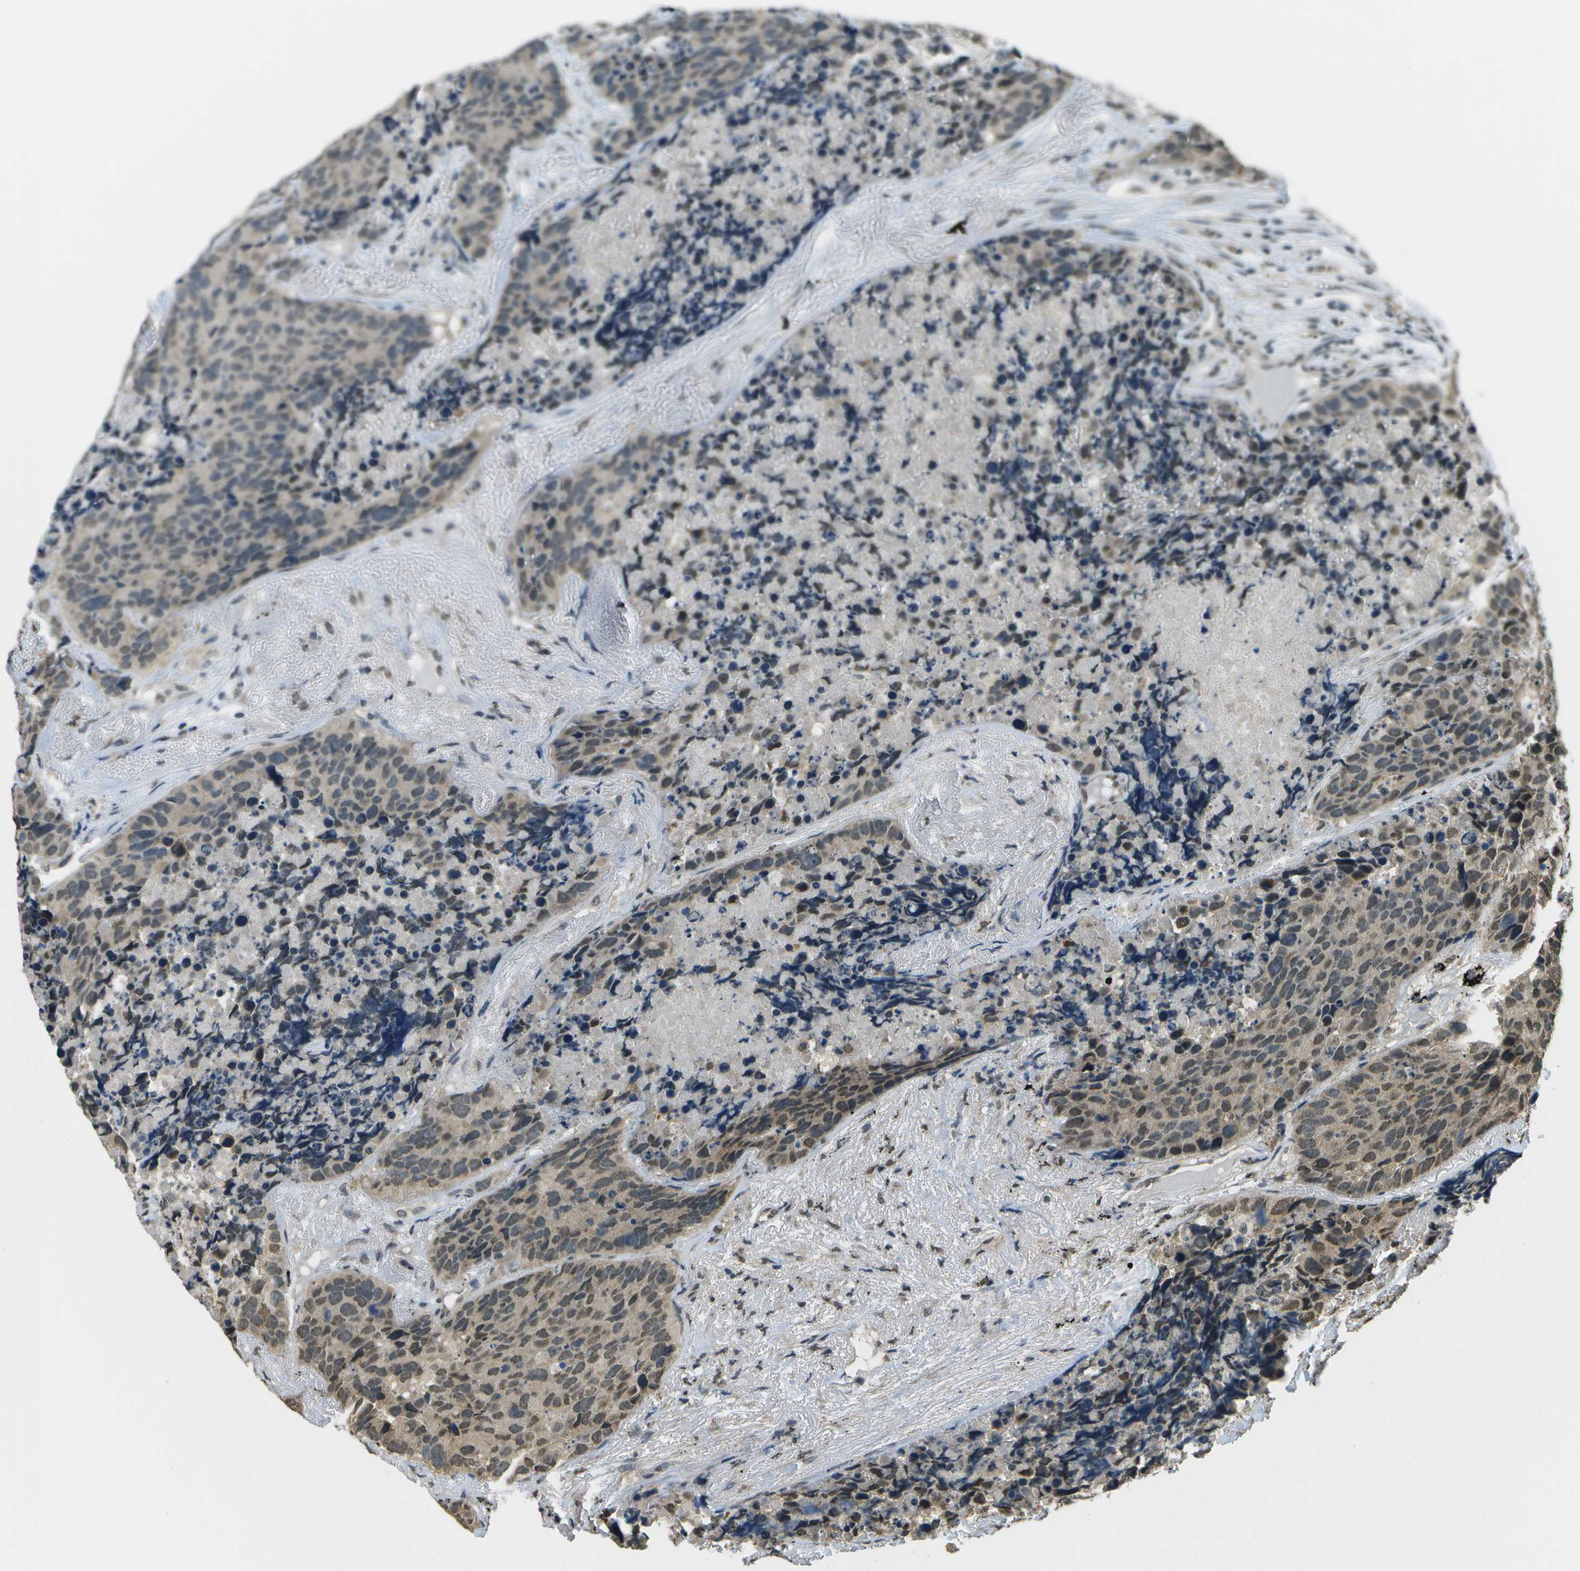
{"staining": {"intensity": "weak", "quantity": ">75%", "location": "cytoplasmic/membranous,nuclear"}, "tissue": "carcinoid", "cell_type": "Tumor cells", "image_type": "cancer", "snomed": [{"axis": "morphology", "description": "Carcinoid, malignant, NOS"}, {"axis": "topography", "description": "Lung"}], "caption": "A micrograph showing weak cytoplasmic/membranous and nuclear expression in about >75% of tumor cells in carcinoid, as visualized by brown immunohistochemical staining.", "gene": "ABL2", "patient": {"sex": "male", "age": 60}}